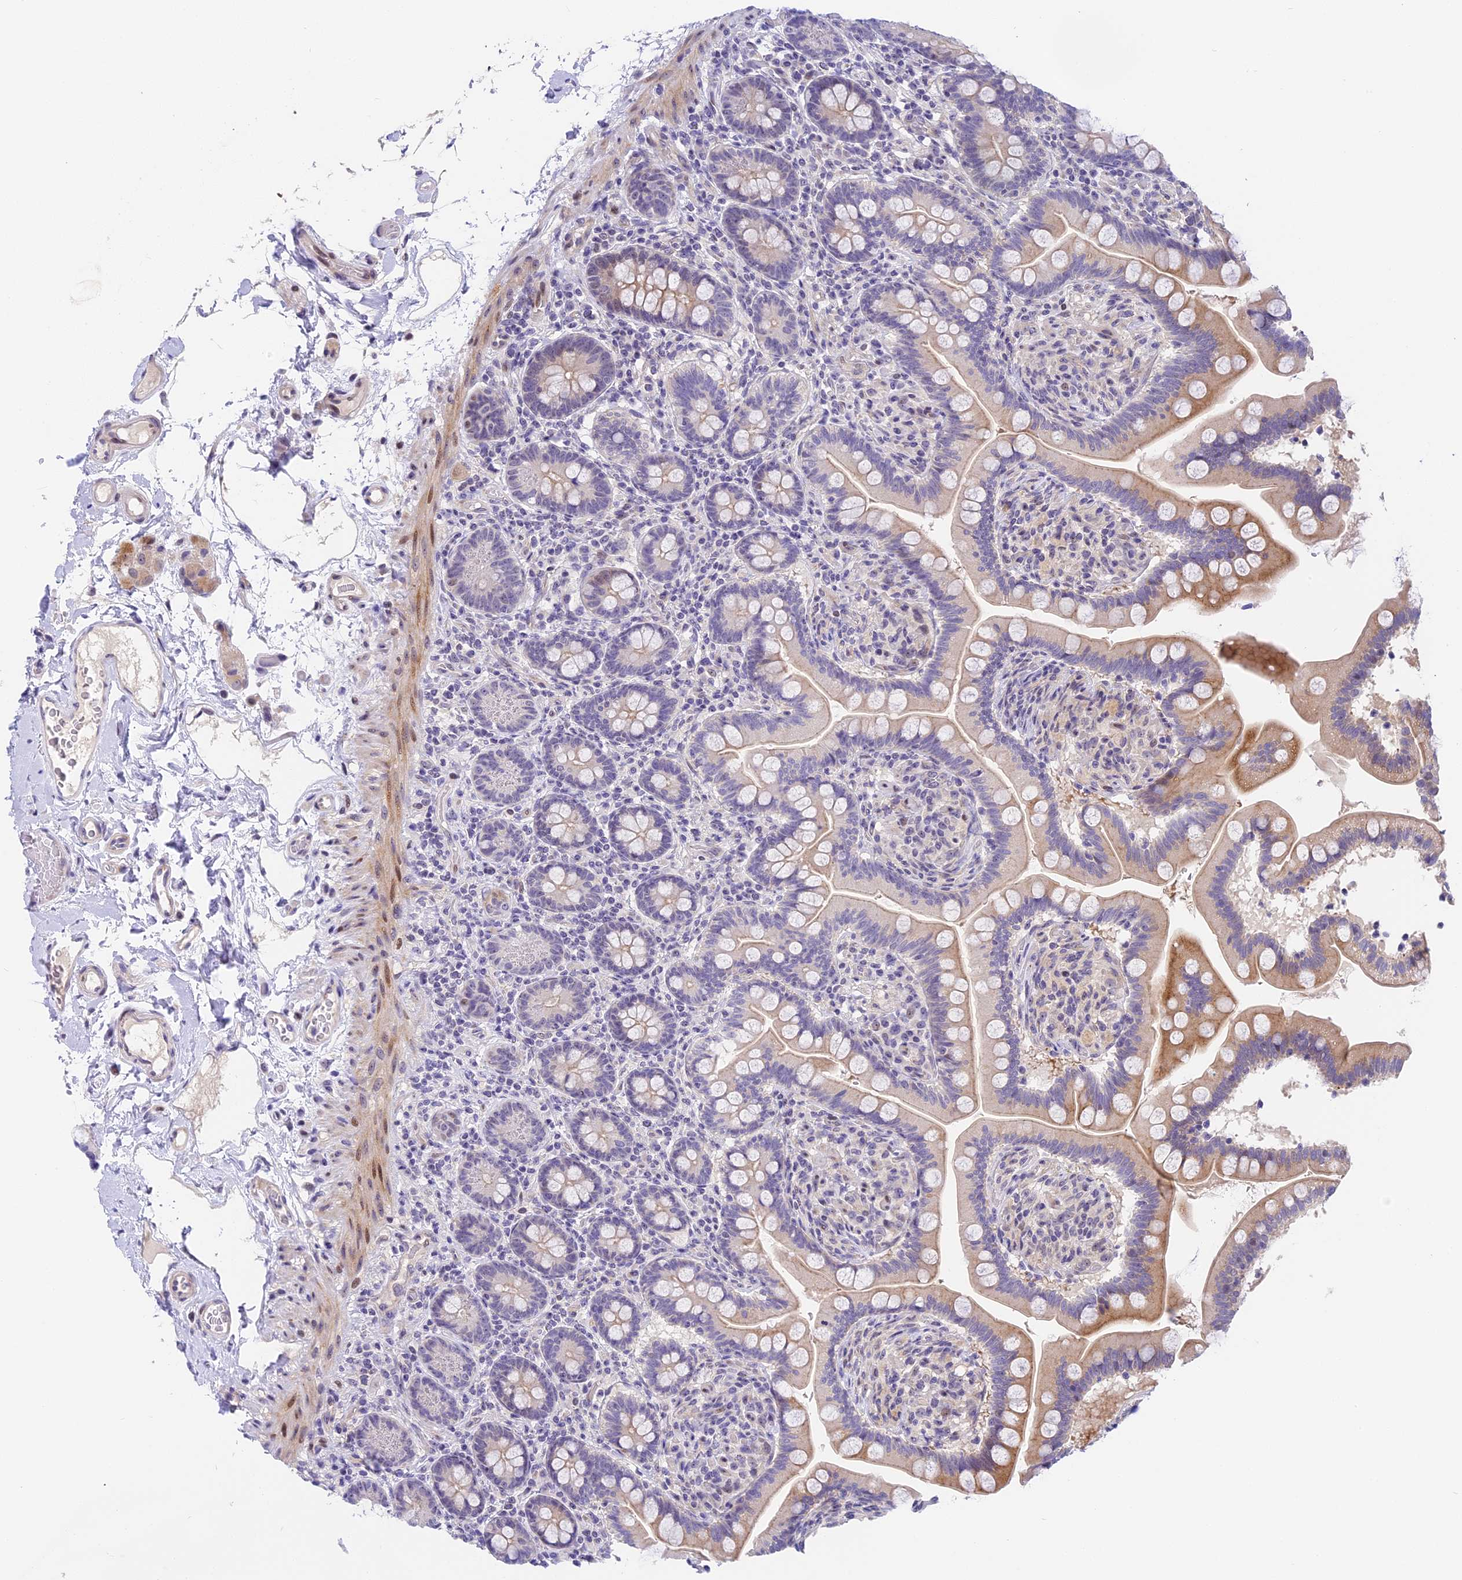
{"staining": {"intensity": "moderate", "quantity": "<25%", "location": "cytoplasmic/membranous"}, "tissue": "small intestine", "cell_type": "Glandular cells", "image_type": "normal", "snomed": [{"axis": "morphology", "description": "Normal tissue, NOS"}, {"axis": "topography", "description": "Small intestine"}], "caption": "An IHC micrograph of benign tissue is shown. Protein staining in brown labels moderate cytoplasmic/membranous positivity in small intestine within glandular cells.", "gene": "MIDN", "patient": {"sex": "female", "age": 64}}